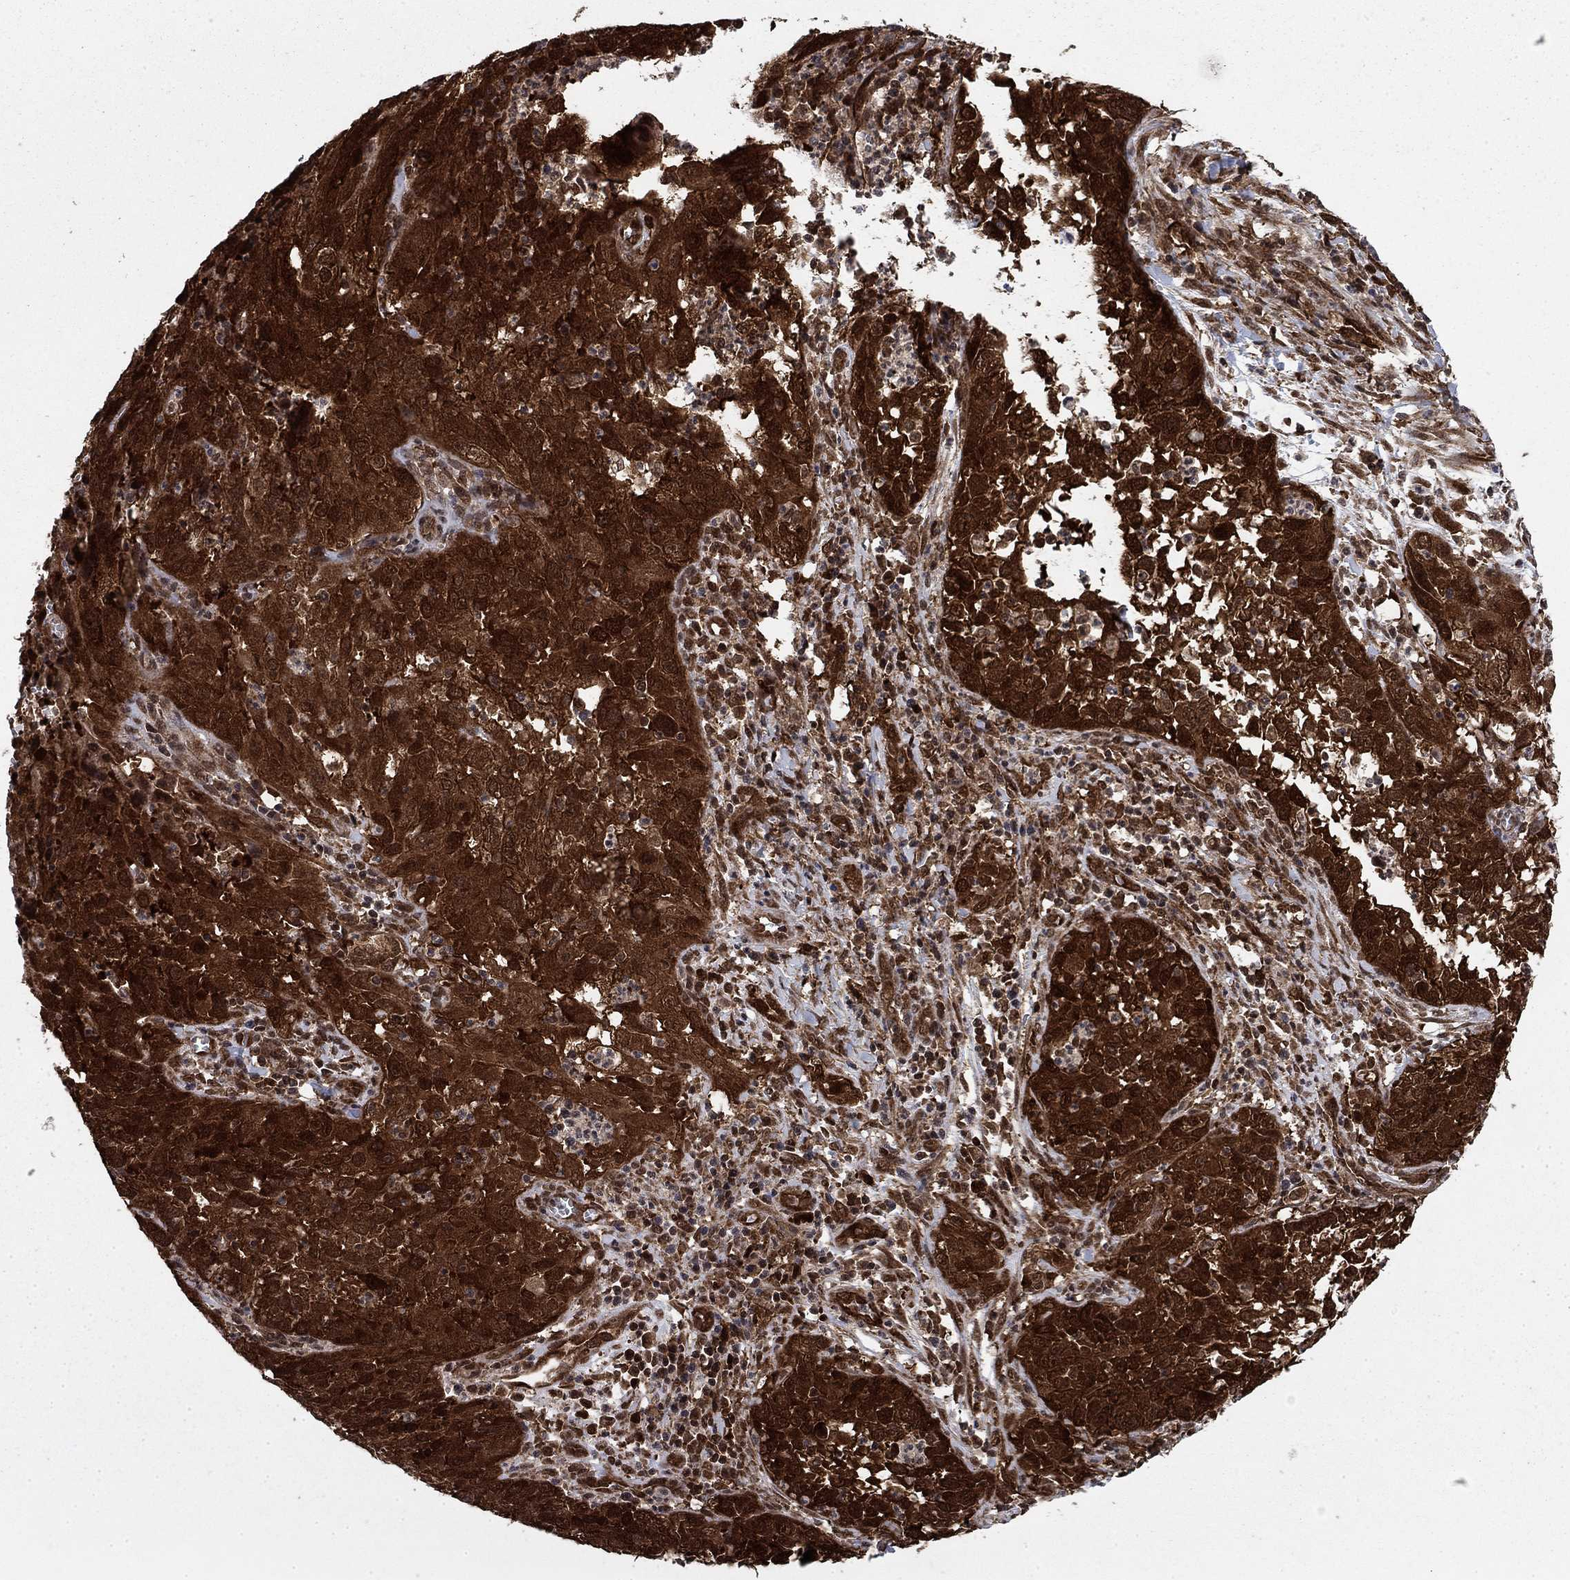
{"staining": {"intensity": "strong", "quantity": ">75%", "location": "cytoplasmic/membranous,nuclear"}, "tissue": "cervical cancer", "cell_type": "Tumor cells", "image_type": "cancer", "snomed": [{"axis": "morphology", "description": "Squamous cell carcinoma, NOS"}, {"axis": "topography", "description": "Cervix"}], "caption": "This histopathology image displays cervical squamous cell carcinoma stained with immunohistochemistry to label a protein in brown. The cytoplasmic/membranous and nuclear of tumor cells show strong positivity for the protein. Nuclei are counter-stained blue.", "gene": "DNAJA1", "patient": {"sex": "female", "age": 32}}